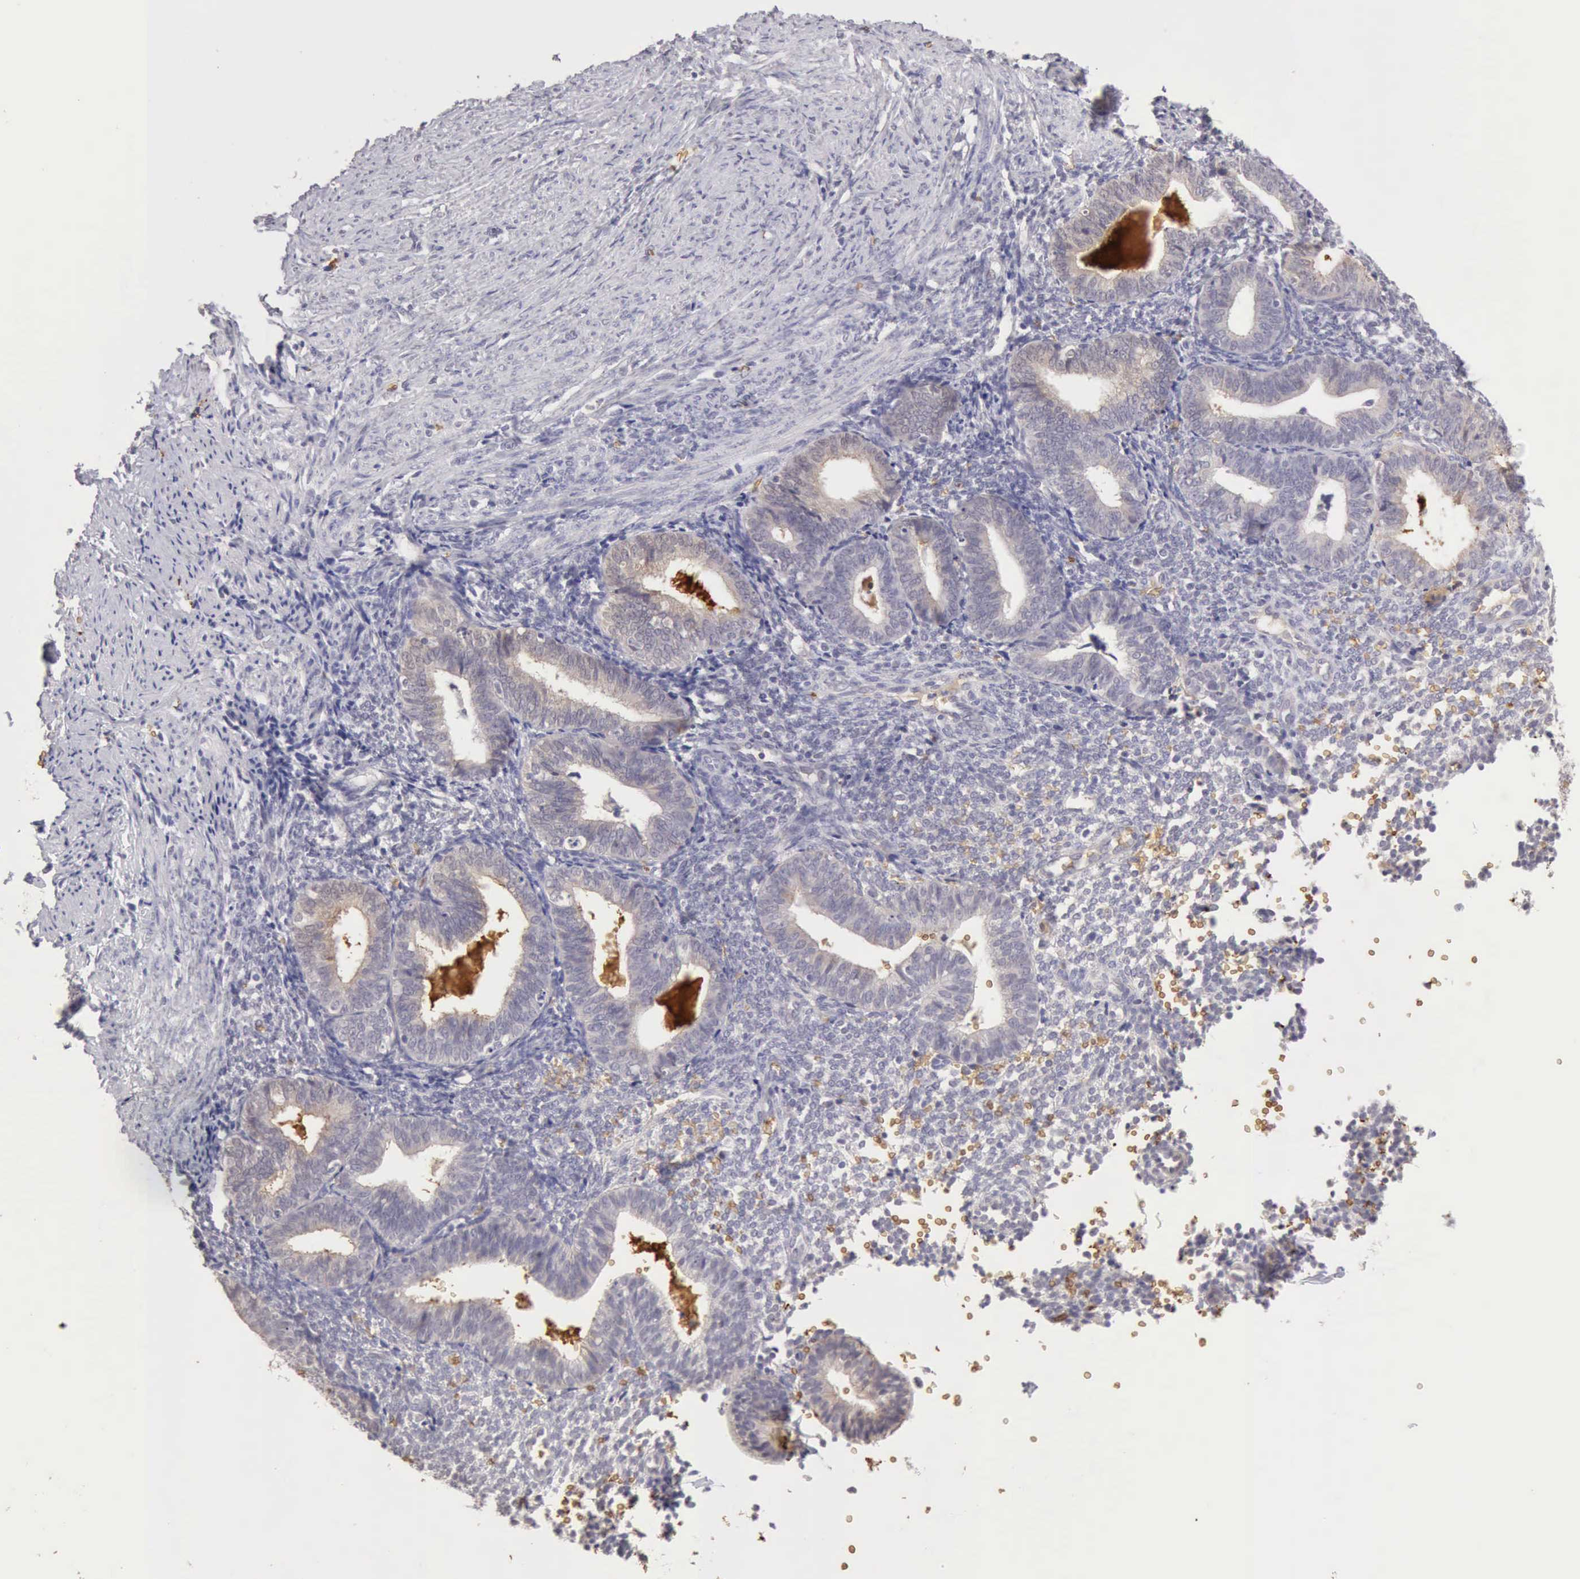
{"staining": {"intensity": "negative", "quantity": "none", "location": "none"}, "tissue": "endometrium", "cell_type": "Cells in endometrial stroma", "image_type": "normal", "snomed": [{"axis": "morphology", "description": "Normal tissue, NOS"}, {"axis": "topography", "description": "Endometrium"}], "caption": "Protein analysis of normal endometrium demonstrates no significant positivity in cells in endometrial stroma. (DAB (3,3'-diaminobenzidine) immunohistochemistry with hematoxylin counter stain).", "gene": "CFI", "patient": {"sex": "female", "age": 61}}